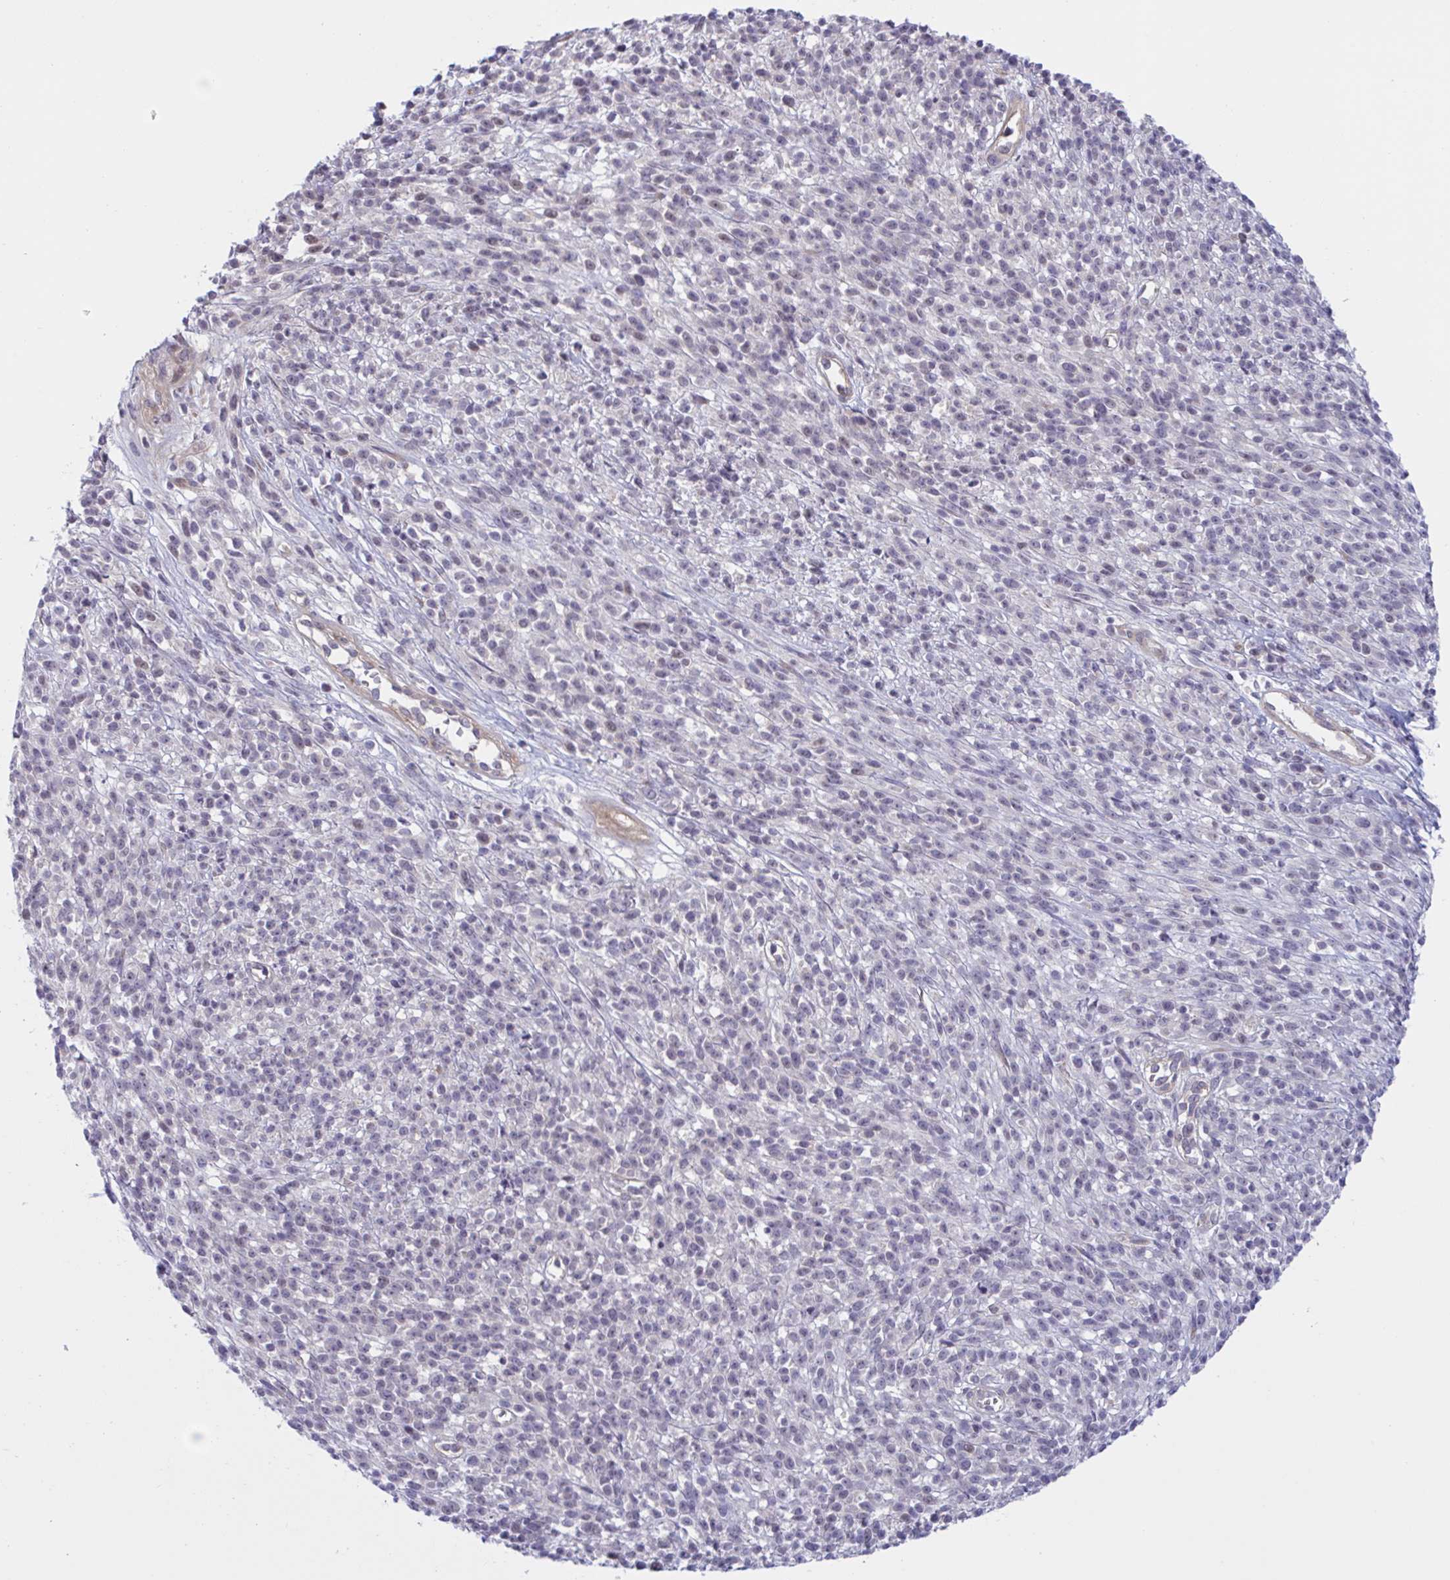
{"staining": {"intensity": "negative", "quantity": "none", "location": "none"}, "tissue": "melanoma", "cell_type": "Tumor cells", "image_type": "cancer", "snomed": [{"axis": "morphology", "description": "Malignant melanoma, NOS"}, {"axis": "topography", "description": "Skin"}, {"axis": "topography", "description": "Skin of trunk"}], "caption": "Human melanoma stained for a protein using immunohistochemistry demonstrates no expression in tumor cells.", "gene": "SNX11", "patient": {"sex": "male", "age": 74}}